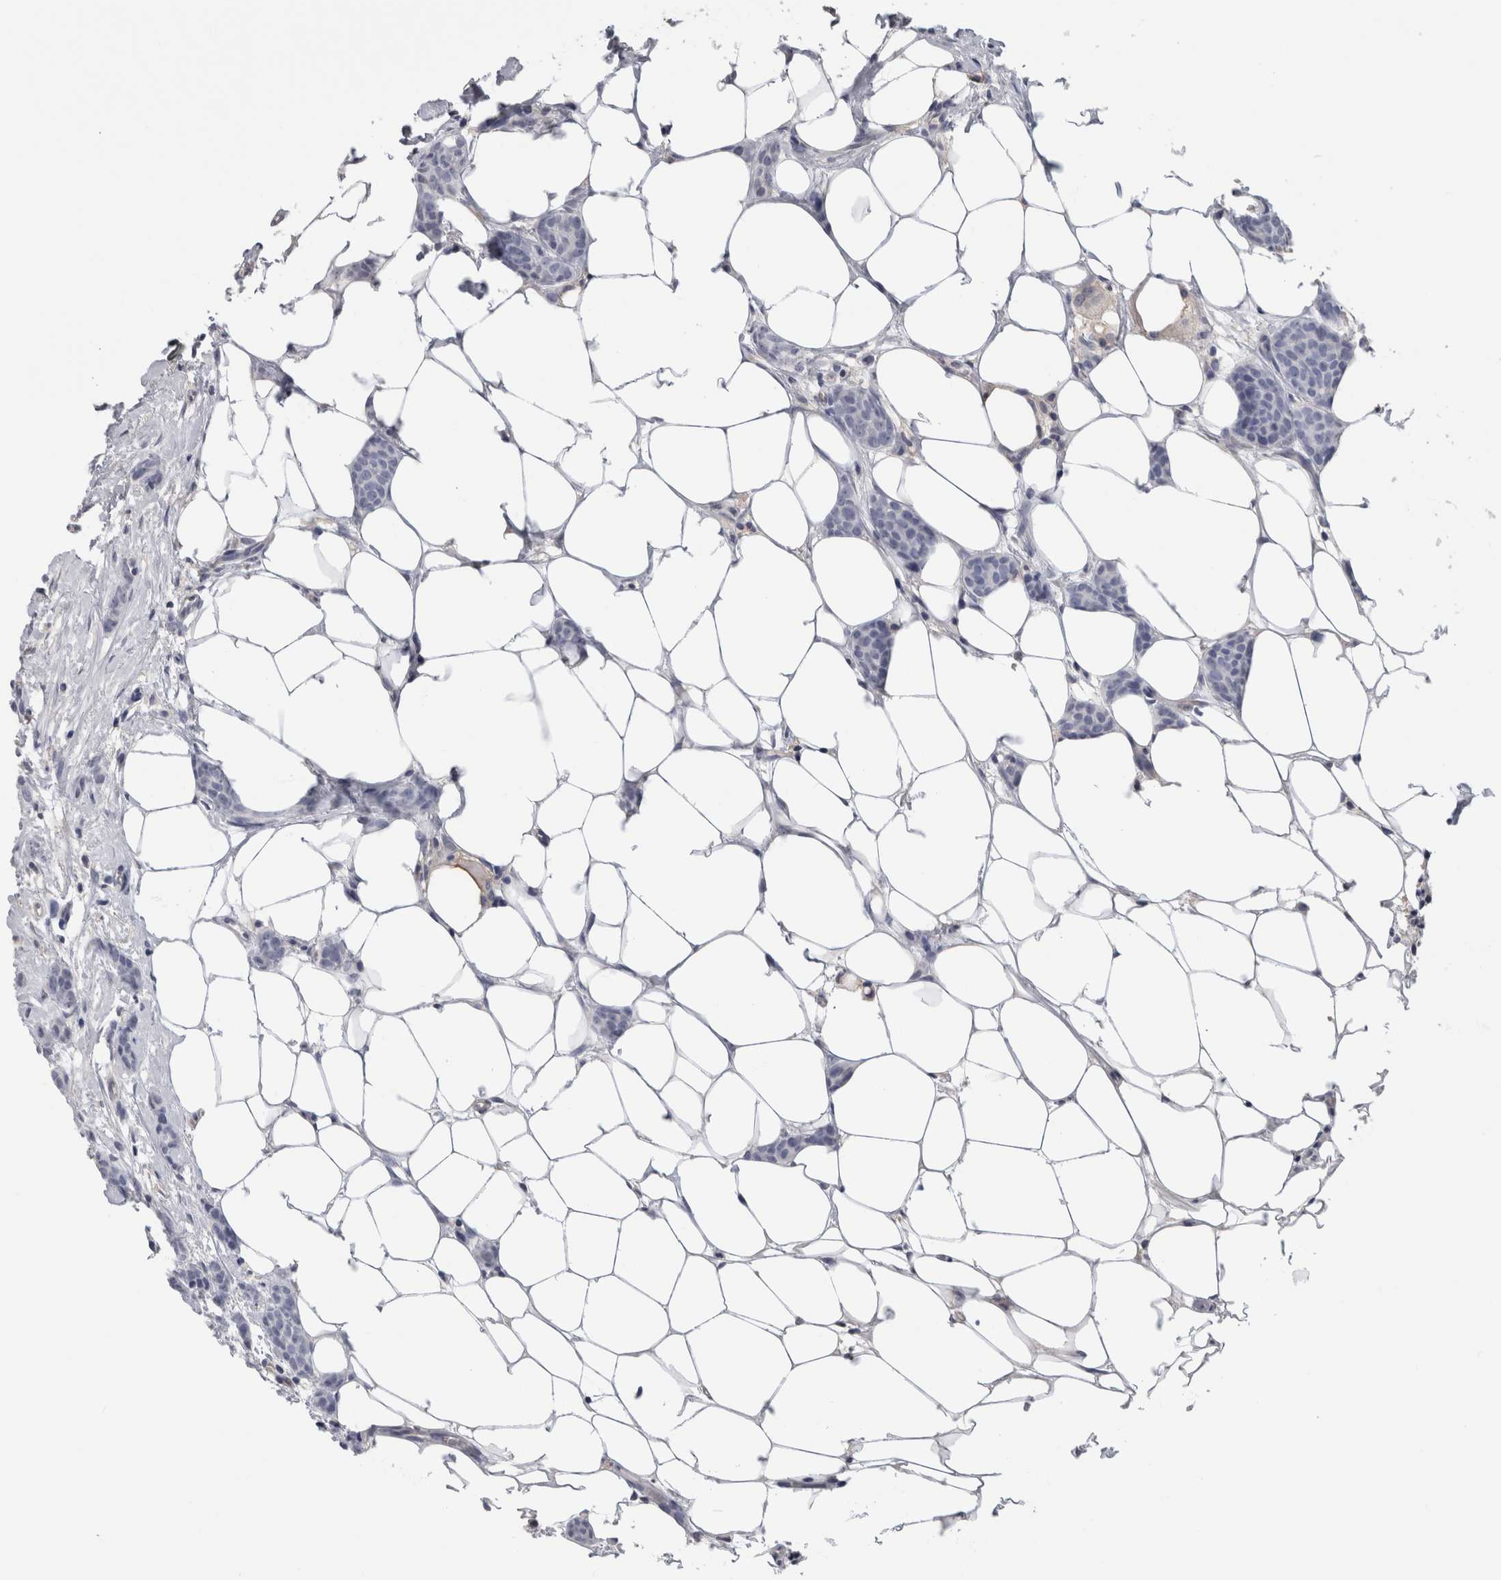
{"staining": {"intensity": "negative", "quantity": "none", "location": "none"}, "tissue": "breast cancer", "cell_type": "Tumor cells", "image_type": "cancer", "snomed": [{"axis": "morphology", "description": "Lobular carcinoma"}, {"axis": "topography", "description": "Skin"}, {"axis": "topography", "description": "Breast"}], "caption": "The histopathology image shows no significant staining in tumor cells of lobular carcinoma (breast).", "gene": "SCRN1", "patient": {"sex": "female", "age": 46}}